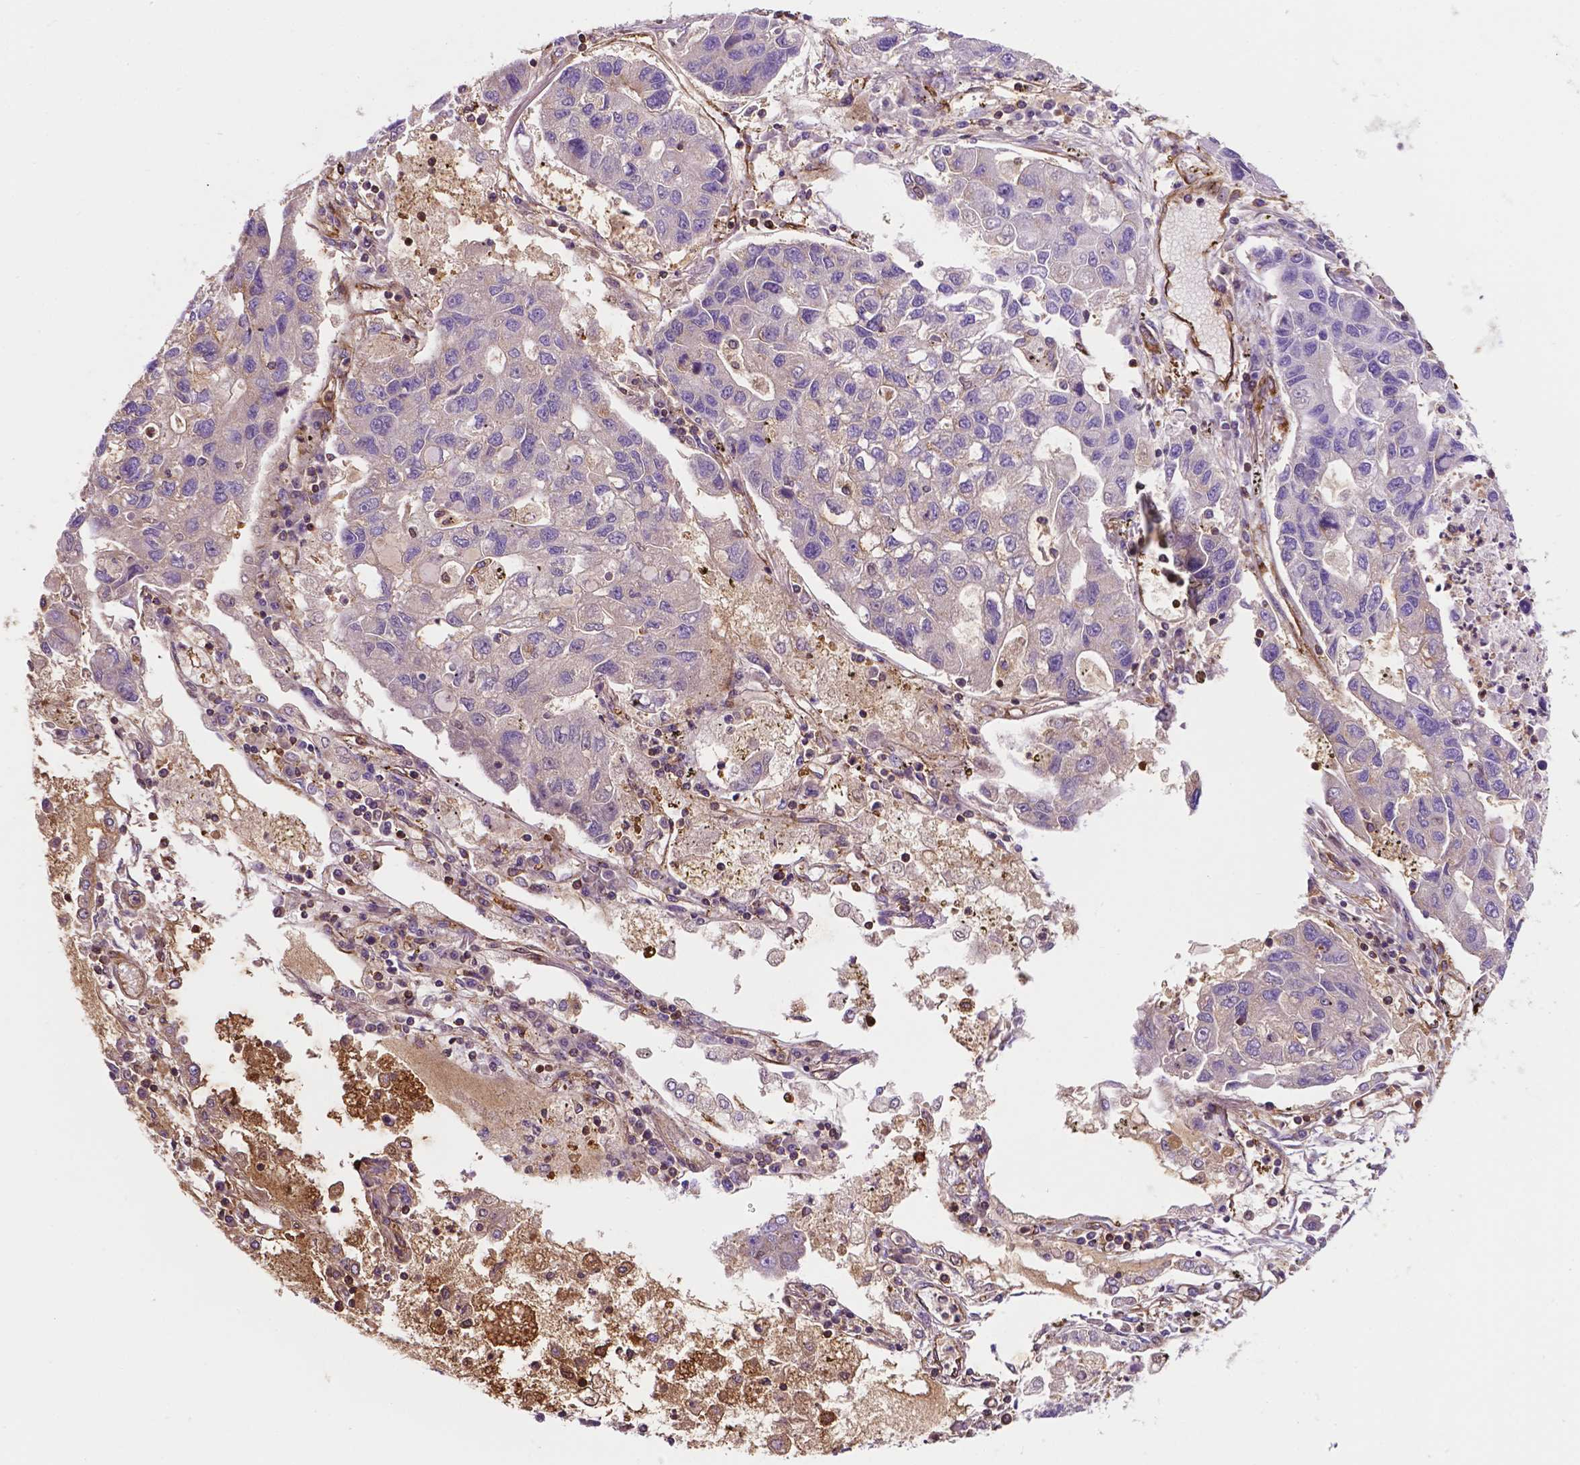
{"staining": {"intensity": "negative", "quantity": "none", "location": "none"}, "tissue": "lung cancer", "cell_type": "Tumor cells", "image_type": "cancer", "snomed": [{"axis": "morphology", "description": "Adenocarcinoma, NOS"}, {"axis": "topography", "description": "Bronchus"}, {"axis": "topography", "description": "Lung"}], "caption": "Tumor cells are negative for brown protein staining in lung cancer (adenocarcinoma).", "gene": "DCN", "patient": {"sex": "female", "age": 51}}